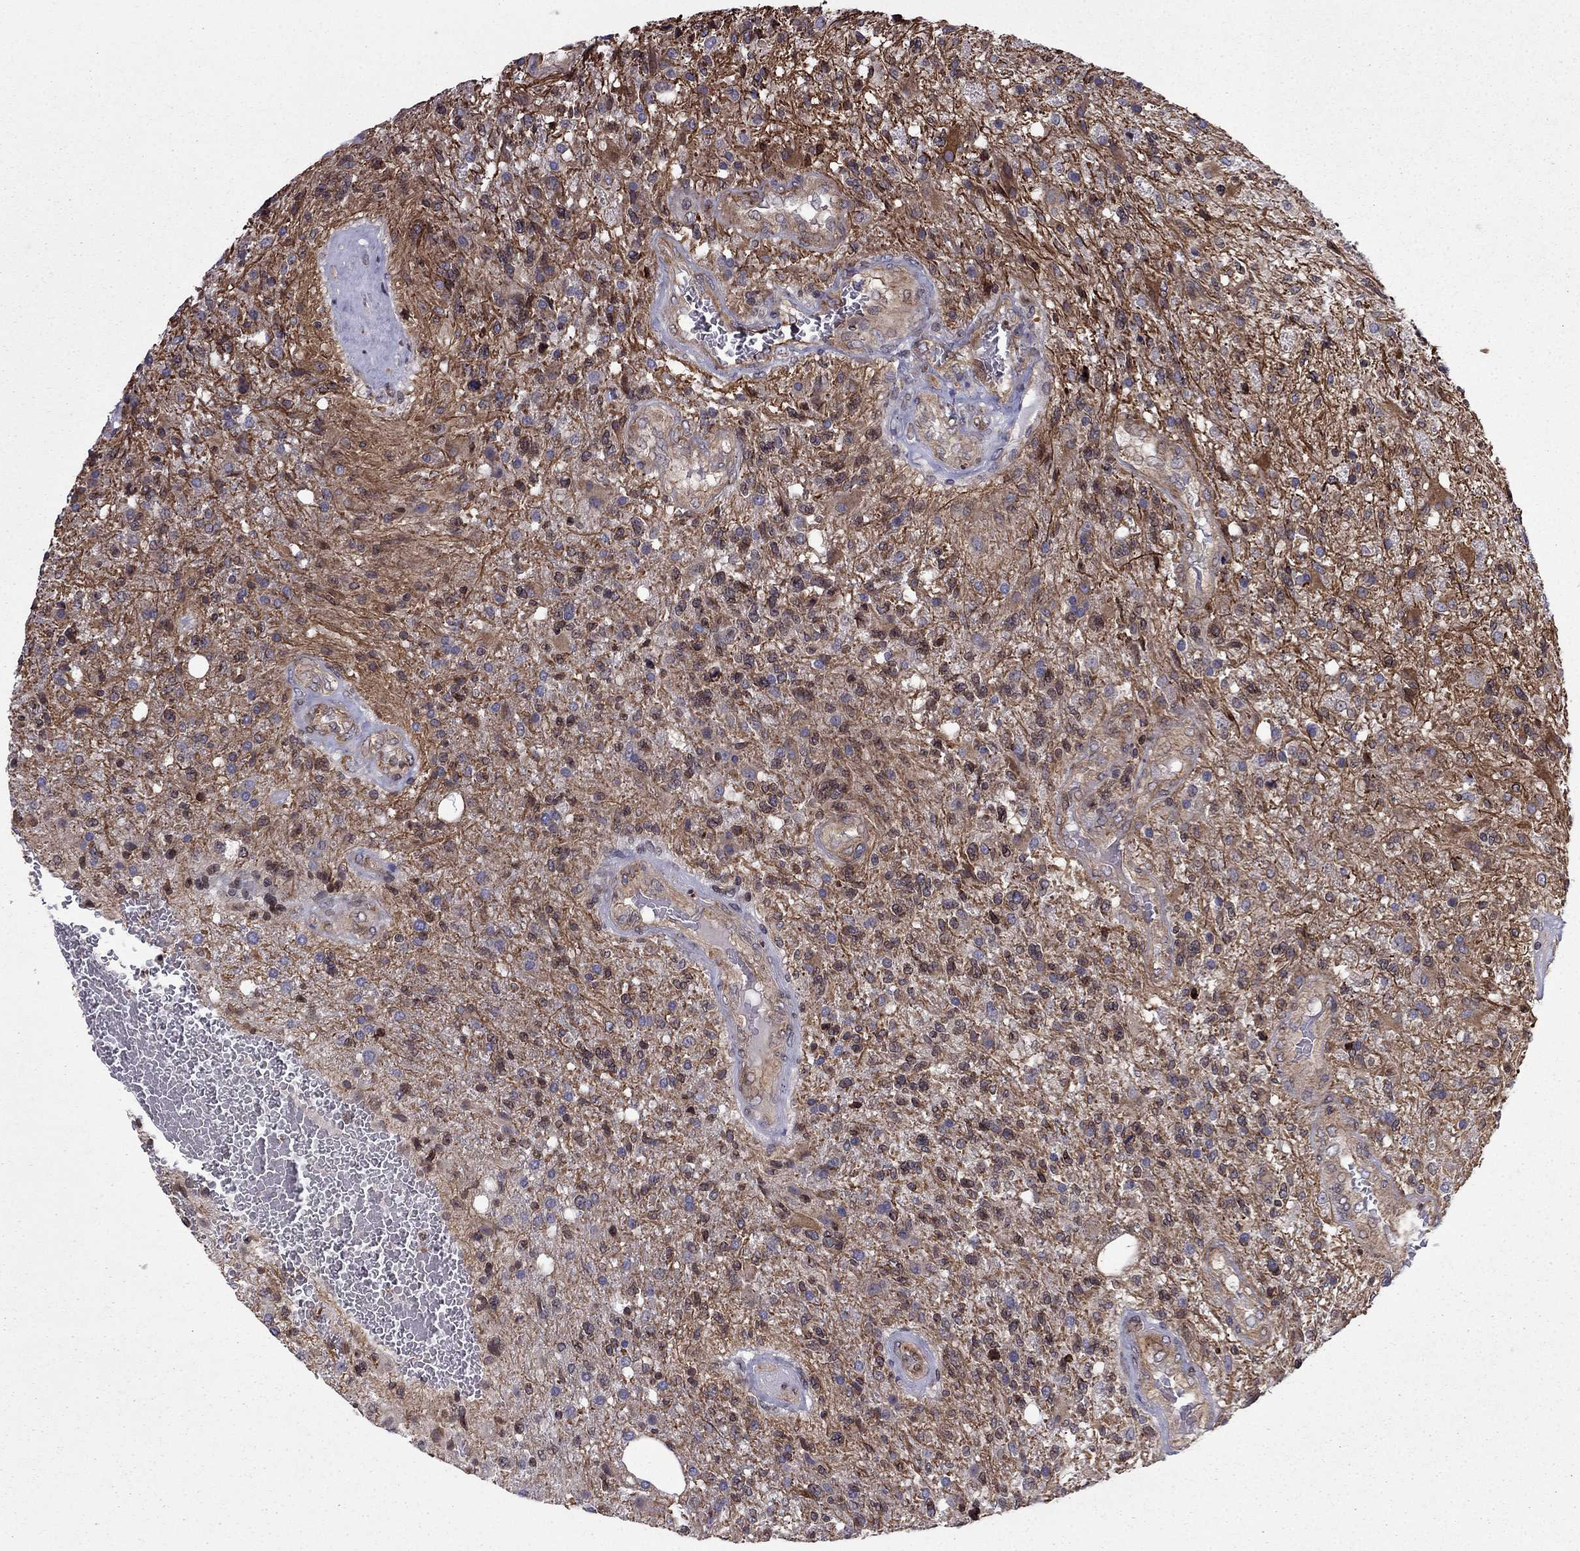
{"staining": {"intensity": "moderate", "quantity": "25%-75%", "location": "nuclear"}, "tissue": "glioma", "cell_type": "Tumor cells", "image_type": "cancer", "snomed": [{"axis": "morphology", "description": "Glioma, malignant, High grade"}, {"axis": "topography", "description": "Brain"}], "caption": "High-power microscopy captured an IHC image of glioma, revealing moderate nuclear expression in approximately 25%-75% of tumor cells.", "gene": "CDC42BPA", "patient": {"sex": "male", "age": 56}}